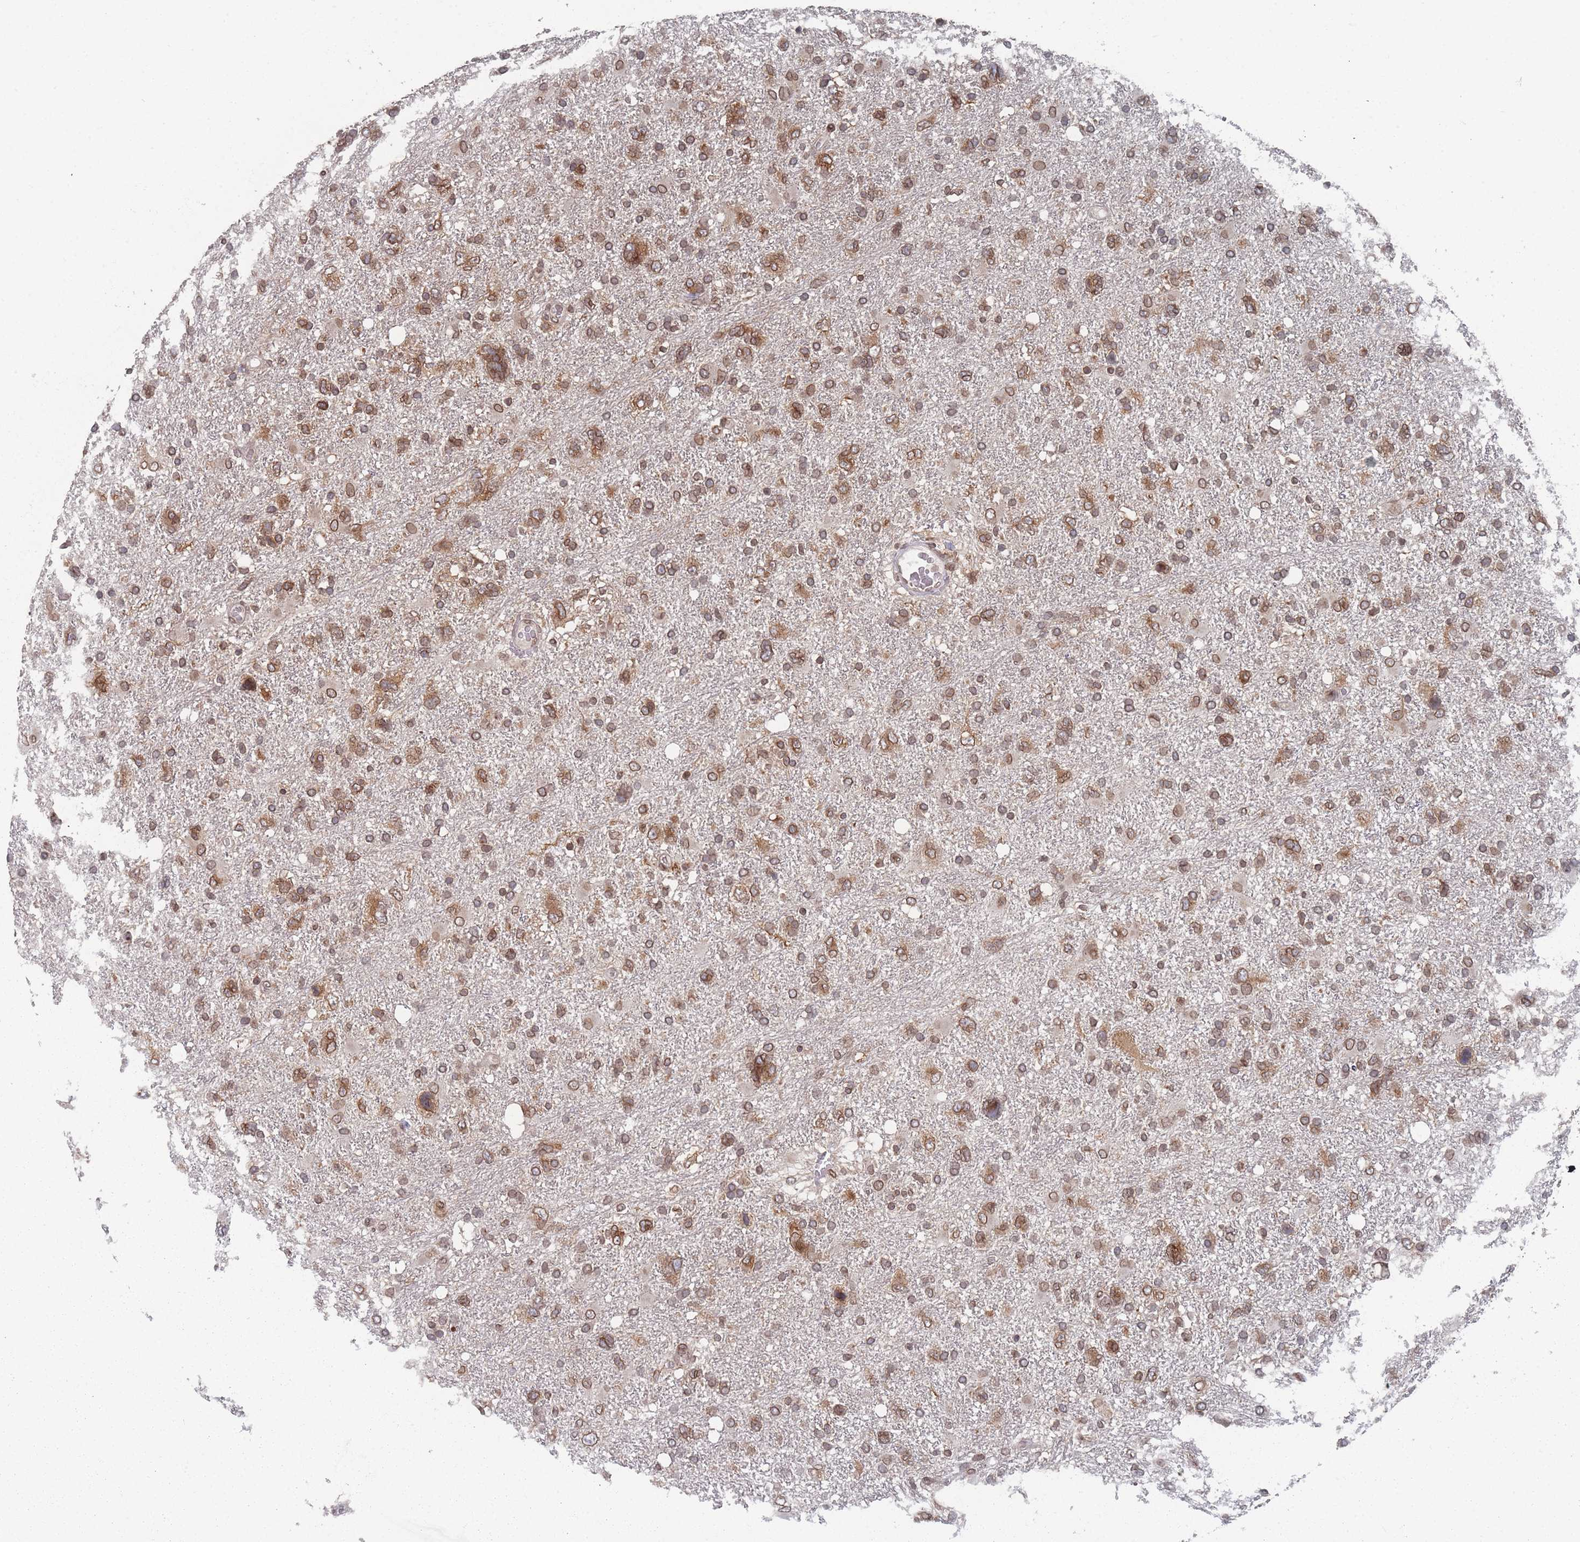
{"staining": {"intensity": "moderate", "quantity": ">75%", "location": "cytoplasmic/membranous,nuclear"}, "tissue": "glioma", "cell_type": "Tumor cells", "image_type": "cancer", "snomed": [{"axis": "morphology", "description": "Glioma, malignant, High grade"}, {"axis": "topography", "description": "Brain"}], "caption": "Immunohistochemical staining of high-grade glioma (malignant) displays moderate cytoplasmic/membranous and nuclear protein expression in approximately >75% of tumor cells.", "gene": "TBC1D25", "patient": {"sex": "male", "age": 61}}